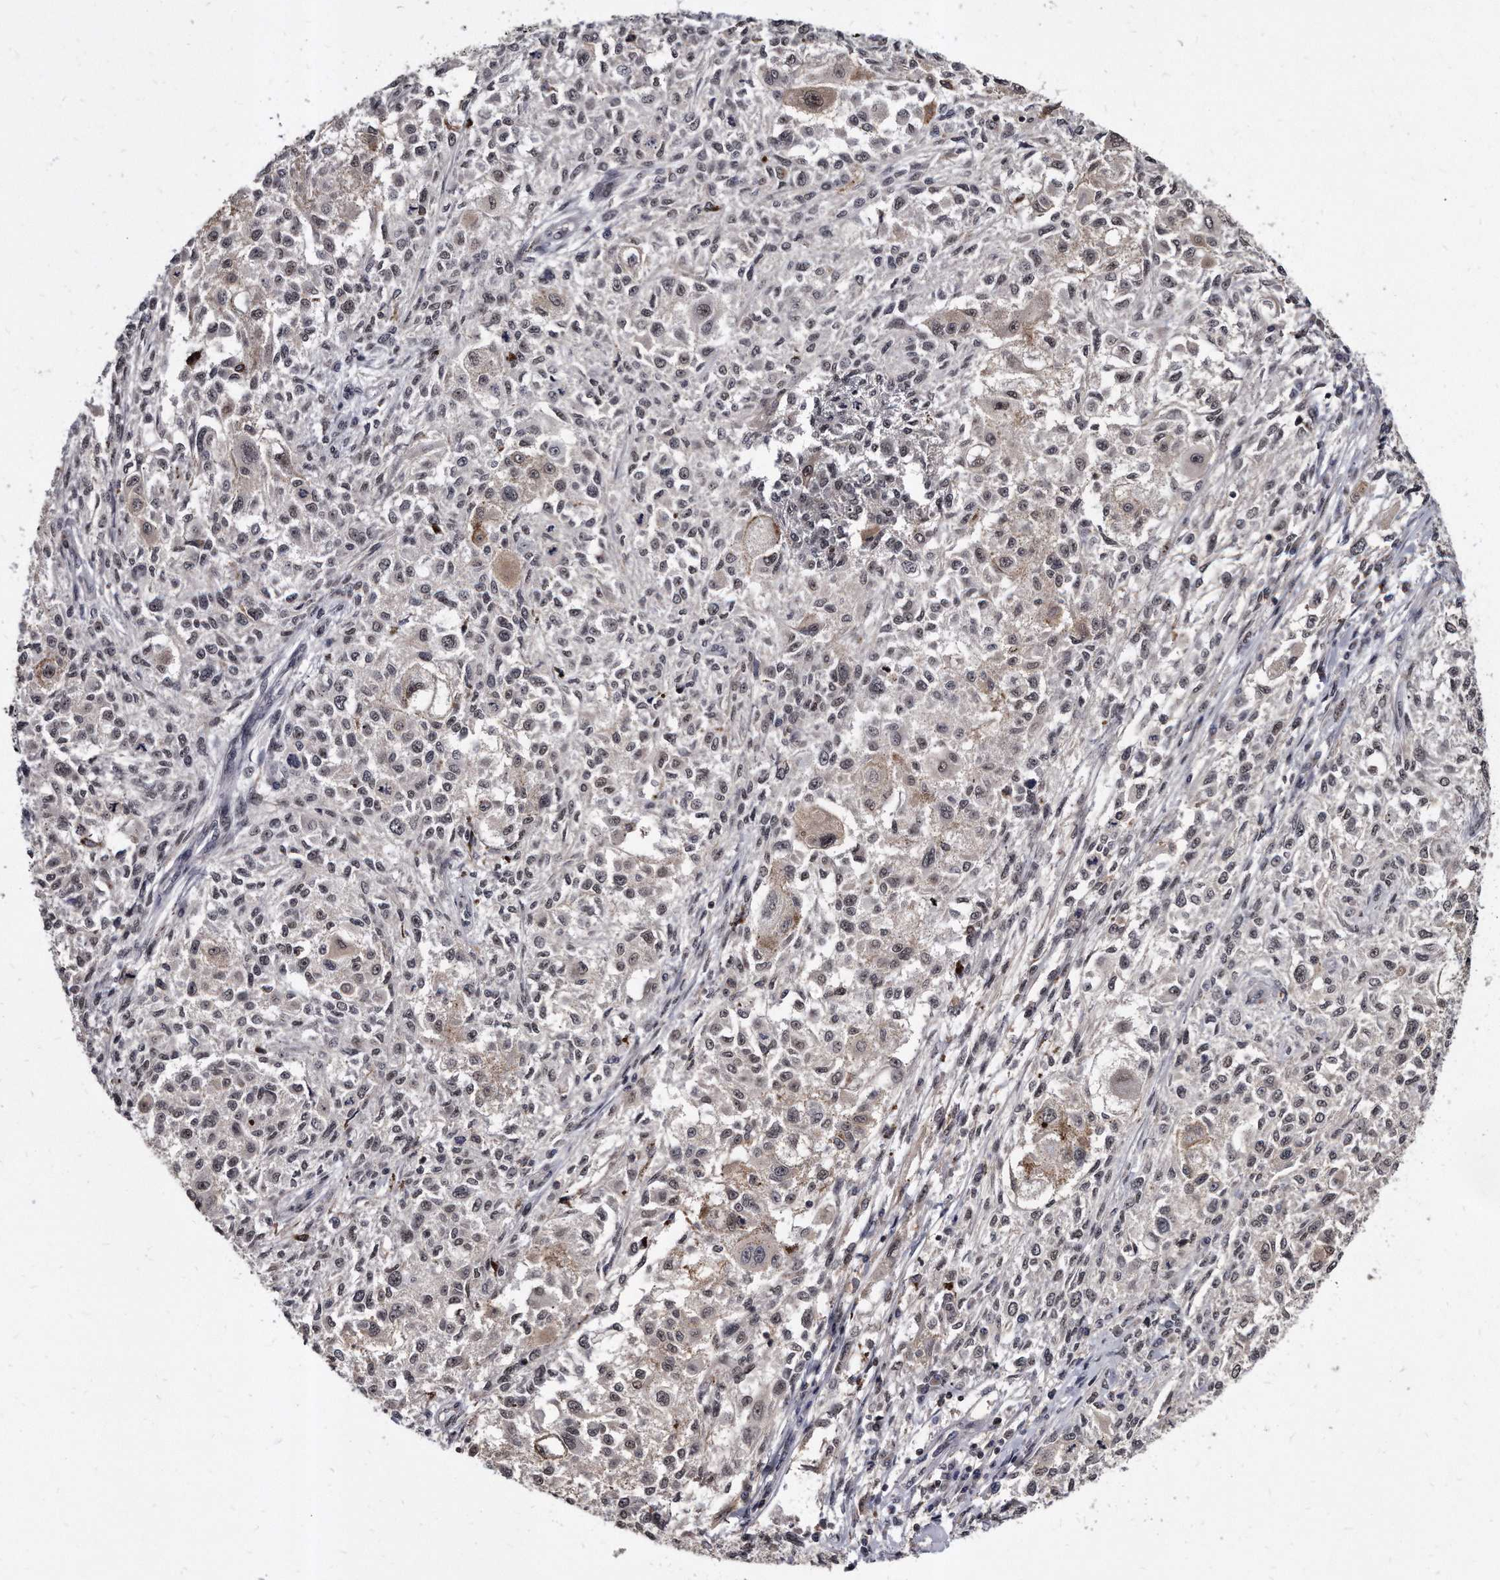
{"staining": {"intensity": "weak", "quantity": "<25%", "location": "nuclear"}, "tissue": "melanoma", "cell_type": "Tumor cells", "image_type": "cancer", "snomed": [{"axis": "morphology", "description": "Necrosis, NOS"}, {"axis": "morphology", "description": "Malignant melanoma, NOS"}, {"axis": "topography", "description": "Skin"}], "caption": "An image of melanoma stained for a protein demonstrates no brown staining in tumor cells.", "gene": "KLHDC3", "patient": {"sex": "female", "age": 87}}